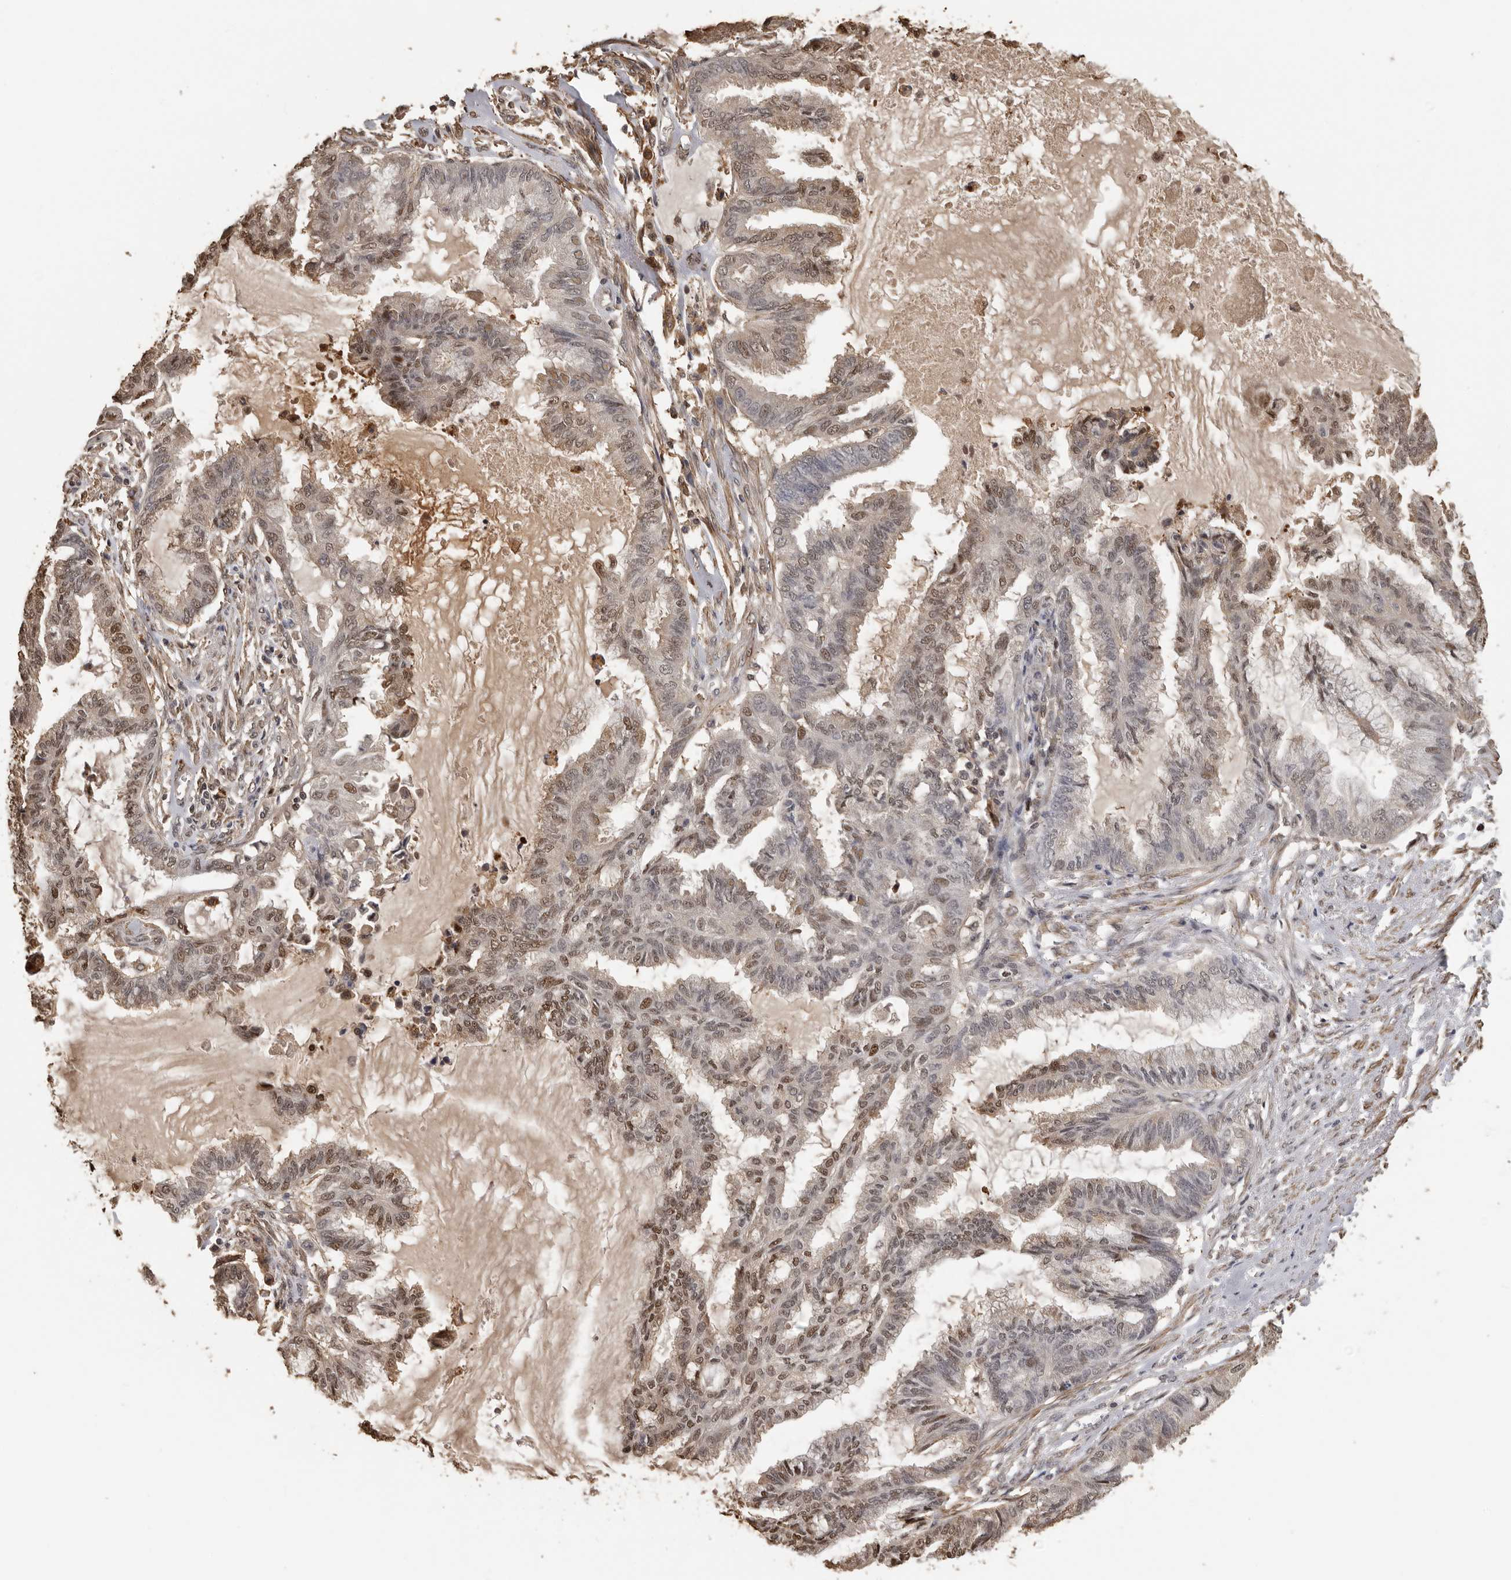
{"staining": {"intensity": "moderate", "quantity": ">75%", "location": "cytoplasmic/membranous,nuclear"}, "tissue": "endometrial cancer", "cell_type": "Tumor cells", "image_type": "cancer", "snomed": [{"axis": "morphology", "description": "Adenocarcinoma, NOS"}, {"axis": "topography", "description": "Endometrium"}], "caption": "IHC image of neoplastic tissue: human endometrial cancer stained using immunohistochemistry demonstrates medium levels of moderate protein expression localized specifically in the cytoplasmic/membranous and nuclear of tumor cells, appearing as a cytoplasmic/membranous and nuclear brown color.", "gene": "KIF2B", "patient": {"sex": "female", "age": 86}}